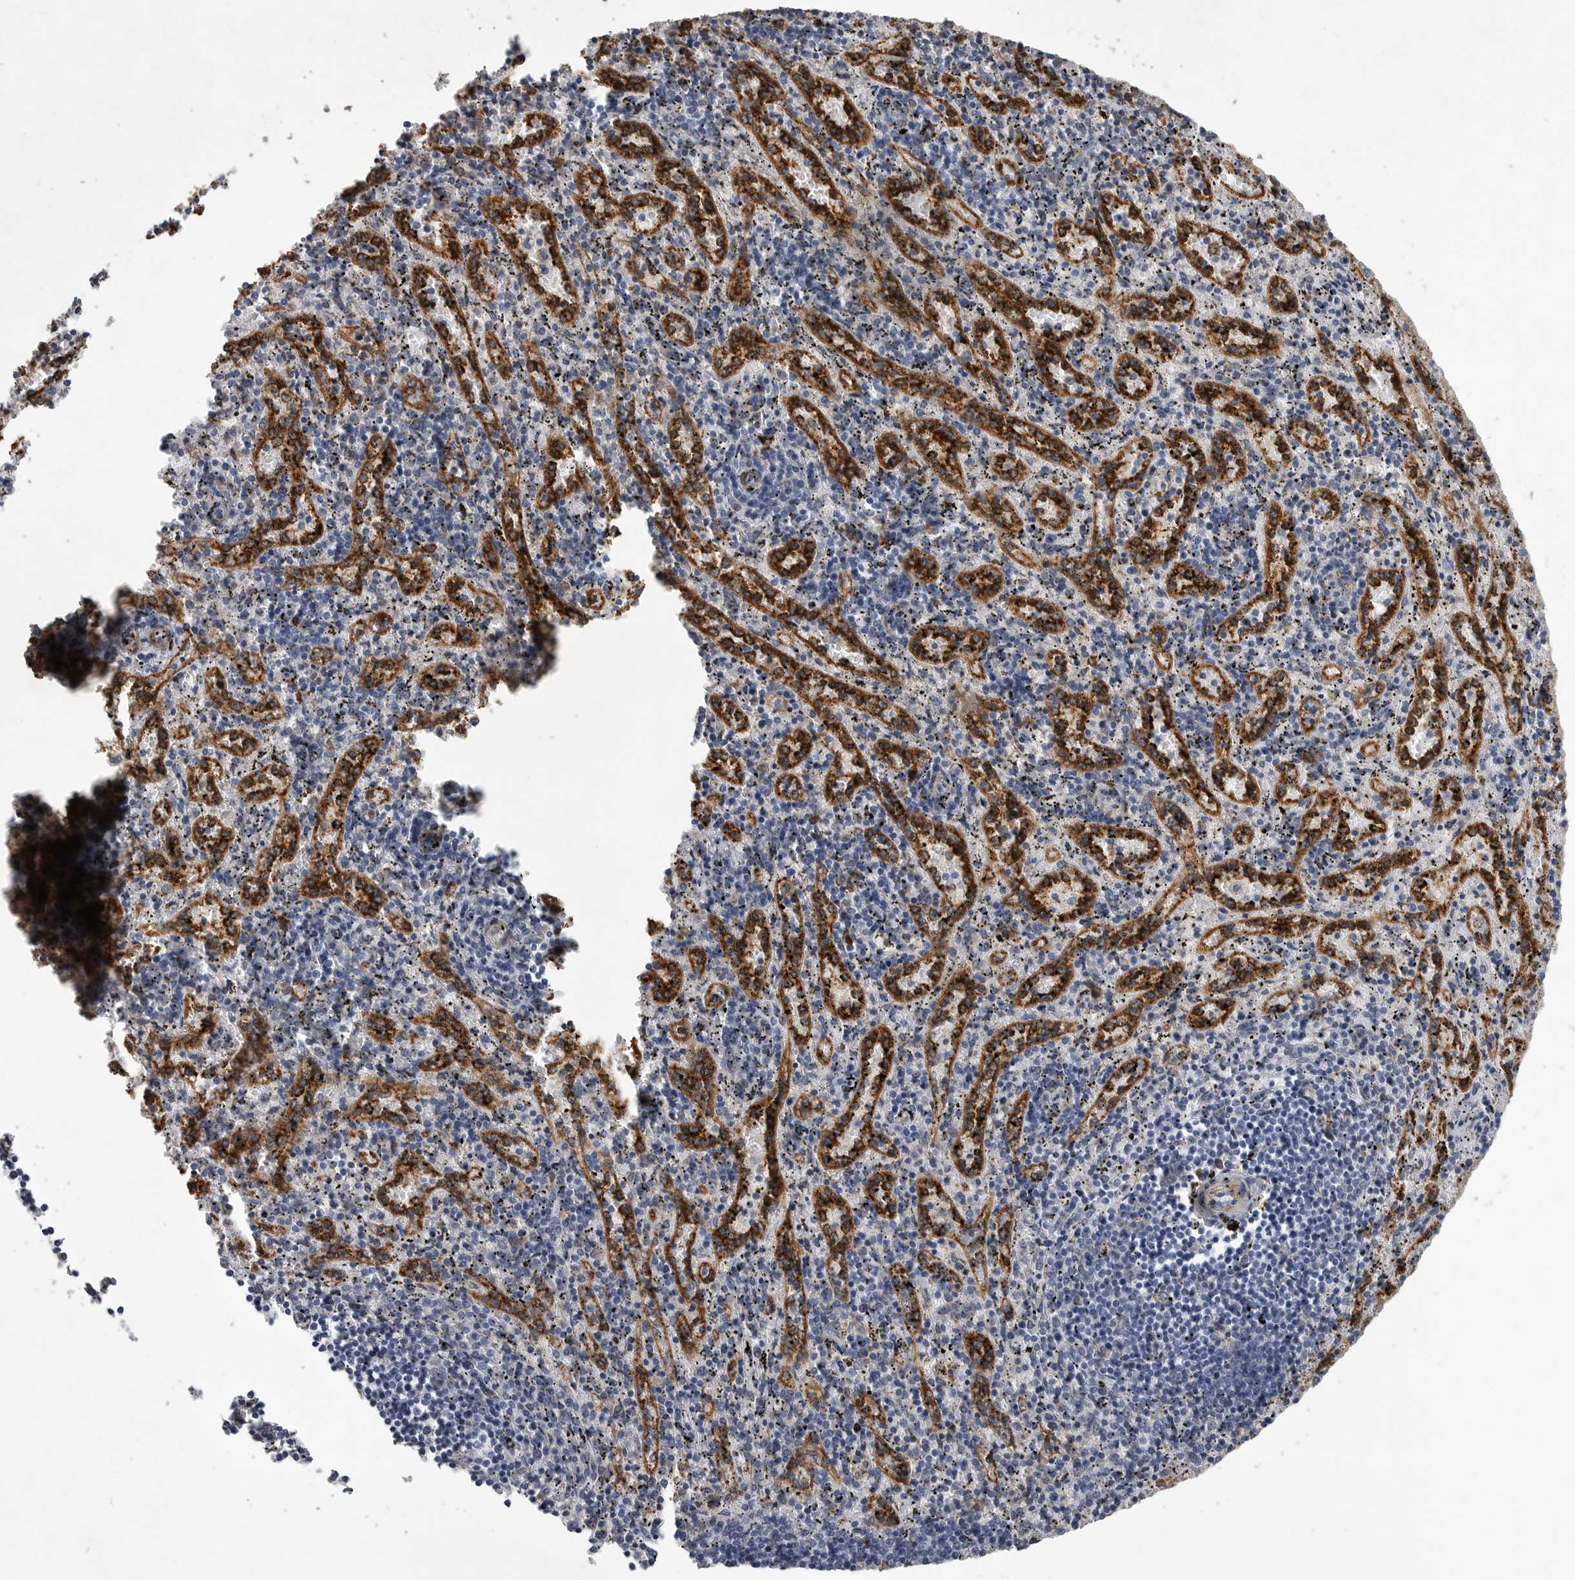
{"staining": {"intensity": "negative", "quantity": "none", "location": "none"}, "tissue": "spleen", "cell_type": "Cells in red pulp", "image_type": "normal", "snomed": [{"axis": "morphology", "description": "Normal tissue, NOS"}, {"axis": "topography", "description": "Spleen"}], "caption": "Cells in red pulp are negative for protein expression in normal human spleen. (DAB immunohistochemistry visualized using brightfield microscopy, high magnification).", "gene": "MINPP1", "patient": {"sex": "male", "age": 11}}